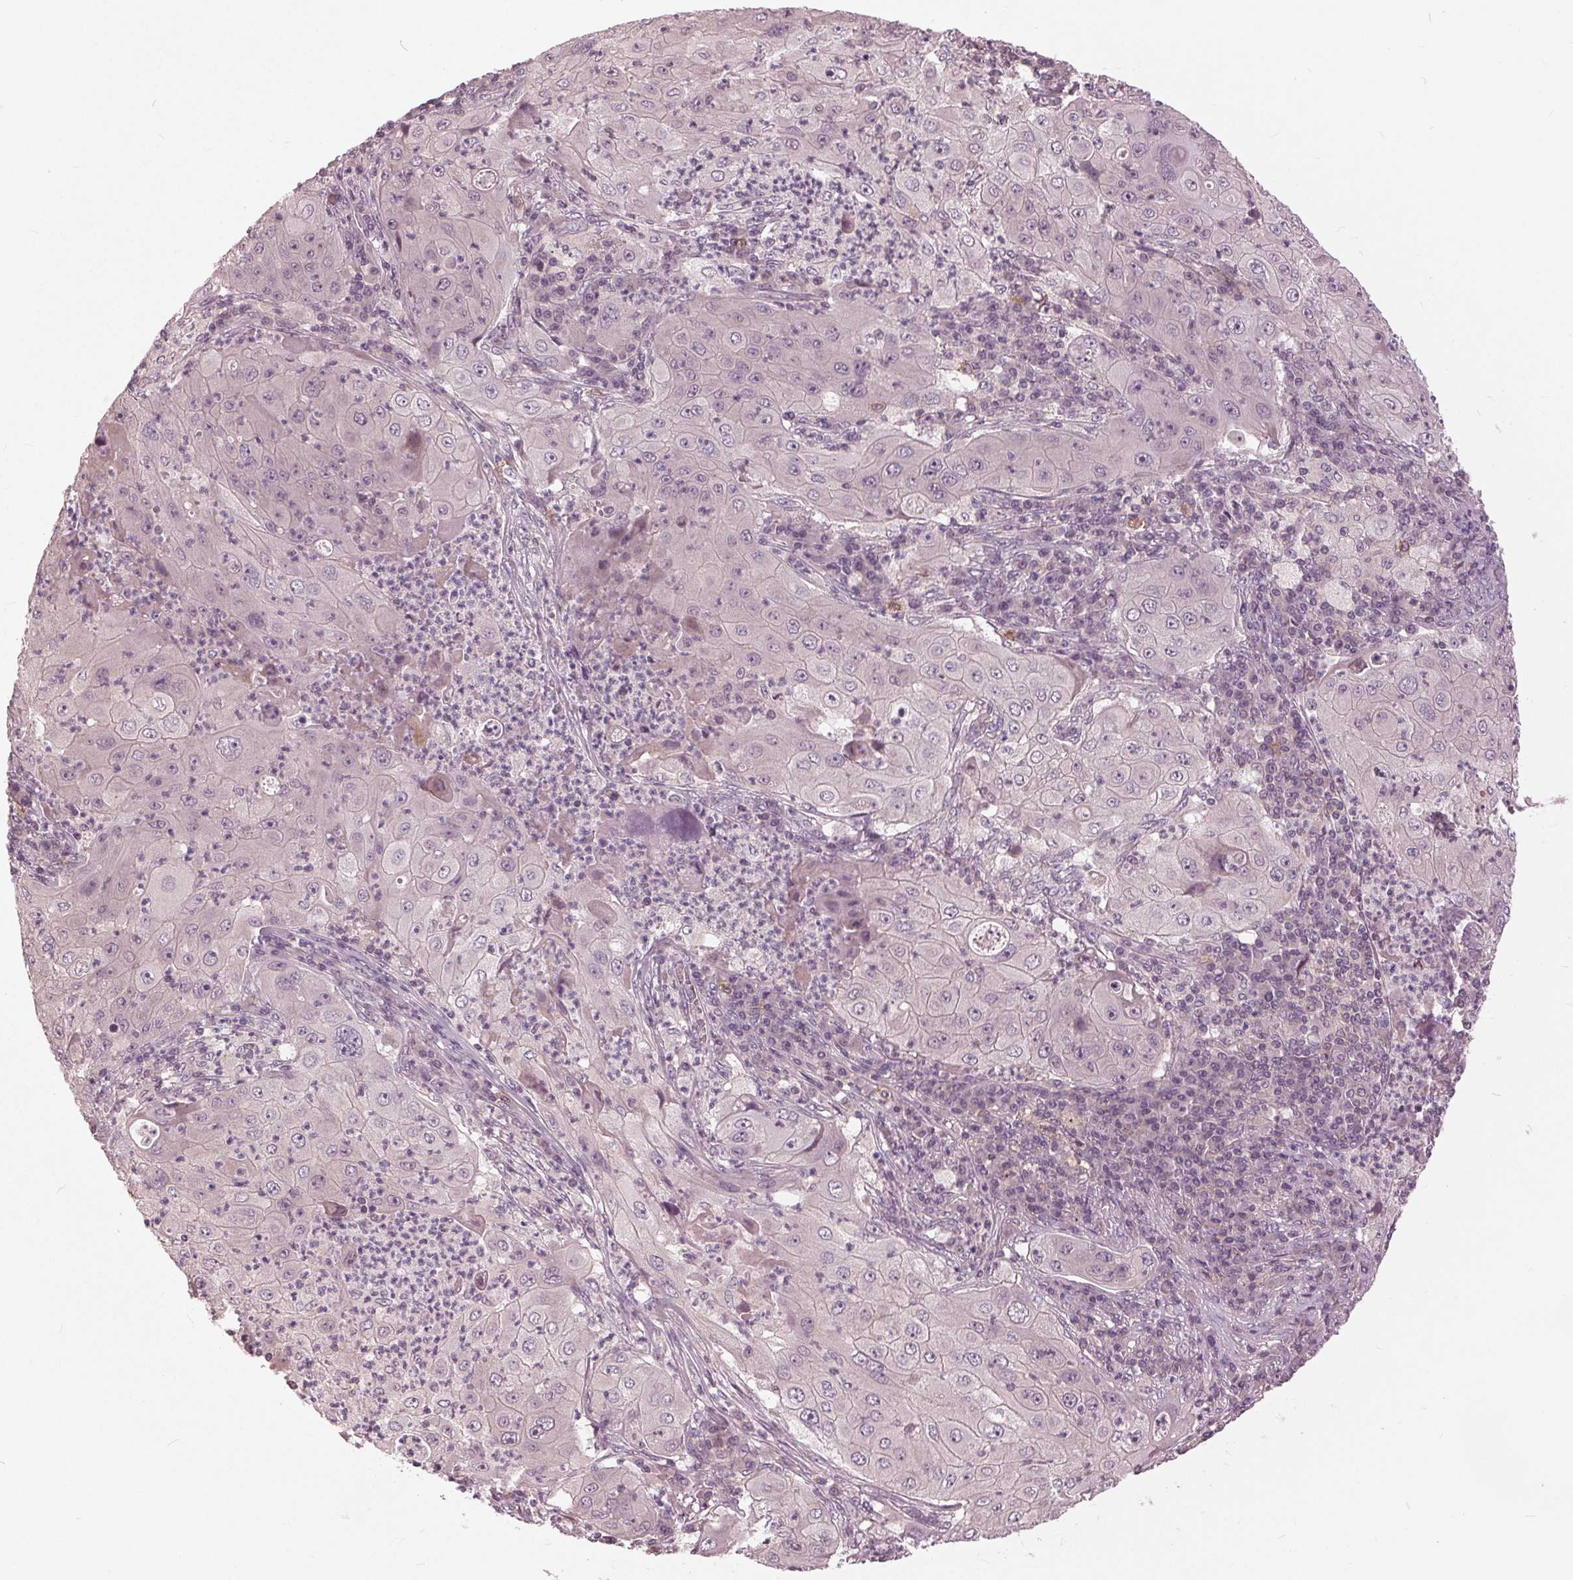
{"staining": {"intensity": "negative", "quantity": "none", "location": "none"}, "tissue": "lung cancer", "cell_type": "Tumor cells", "image_type": "cancer", "snomed": [{"axis": "morphology", "description": "Squamous cell carcinoma, NOS"}, {"axis": "topography", "description": "Lung"}], "caption": "A histopathology image of human lung cancer (squamous cell carcinoma) is negative for staining in tumor cells.", "gene": "SIGLEC6", "patient": {"sex": "female", "age": 59}}